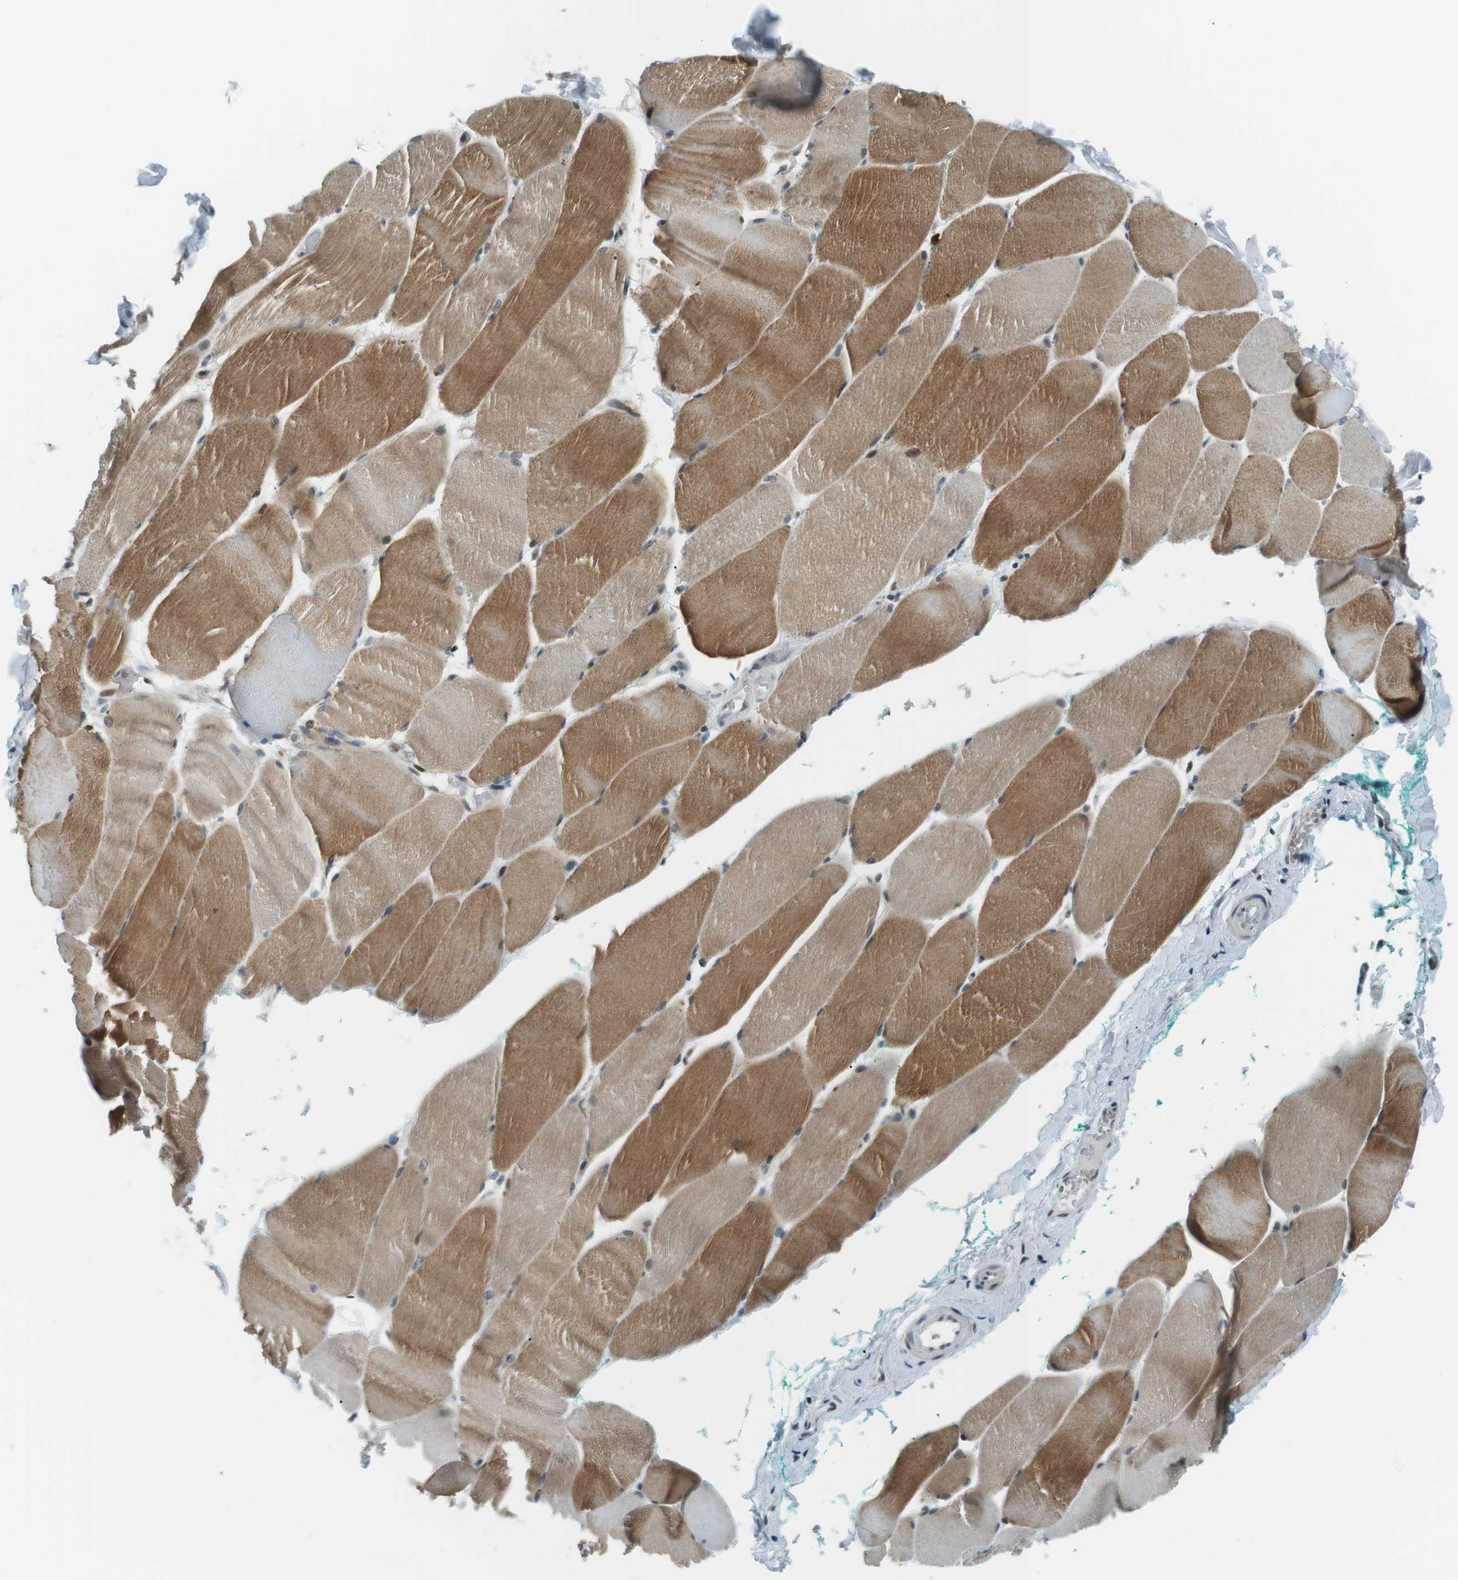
{"staining": {"intensity": "moderate", "quantity": ">75%", "location": "cytoplasmic/membranous,nuclear"}, "tissue": "skeletal muscle", "cell_type": "Myocytes", "image_type": "normal", "snomed": [{"axis": "morphology", "description": "Normal tissue, NOS"}, {"axis": "morphology", "description": "Squamous cell carcinoma, NOS"}, {"axis": "topography", "description": "Skeletal muscle"}], "caption": "A micrograph of skeletal muscle stained for a protein shows moderate cytoplasmic/membranous,nuclear brown staining in myocytes.", "gene": "PJA1", "patient": {"sex": "male", "age": 51}}